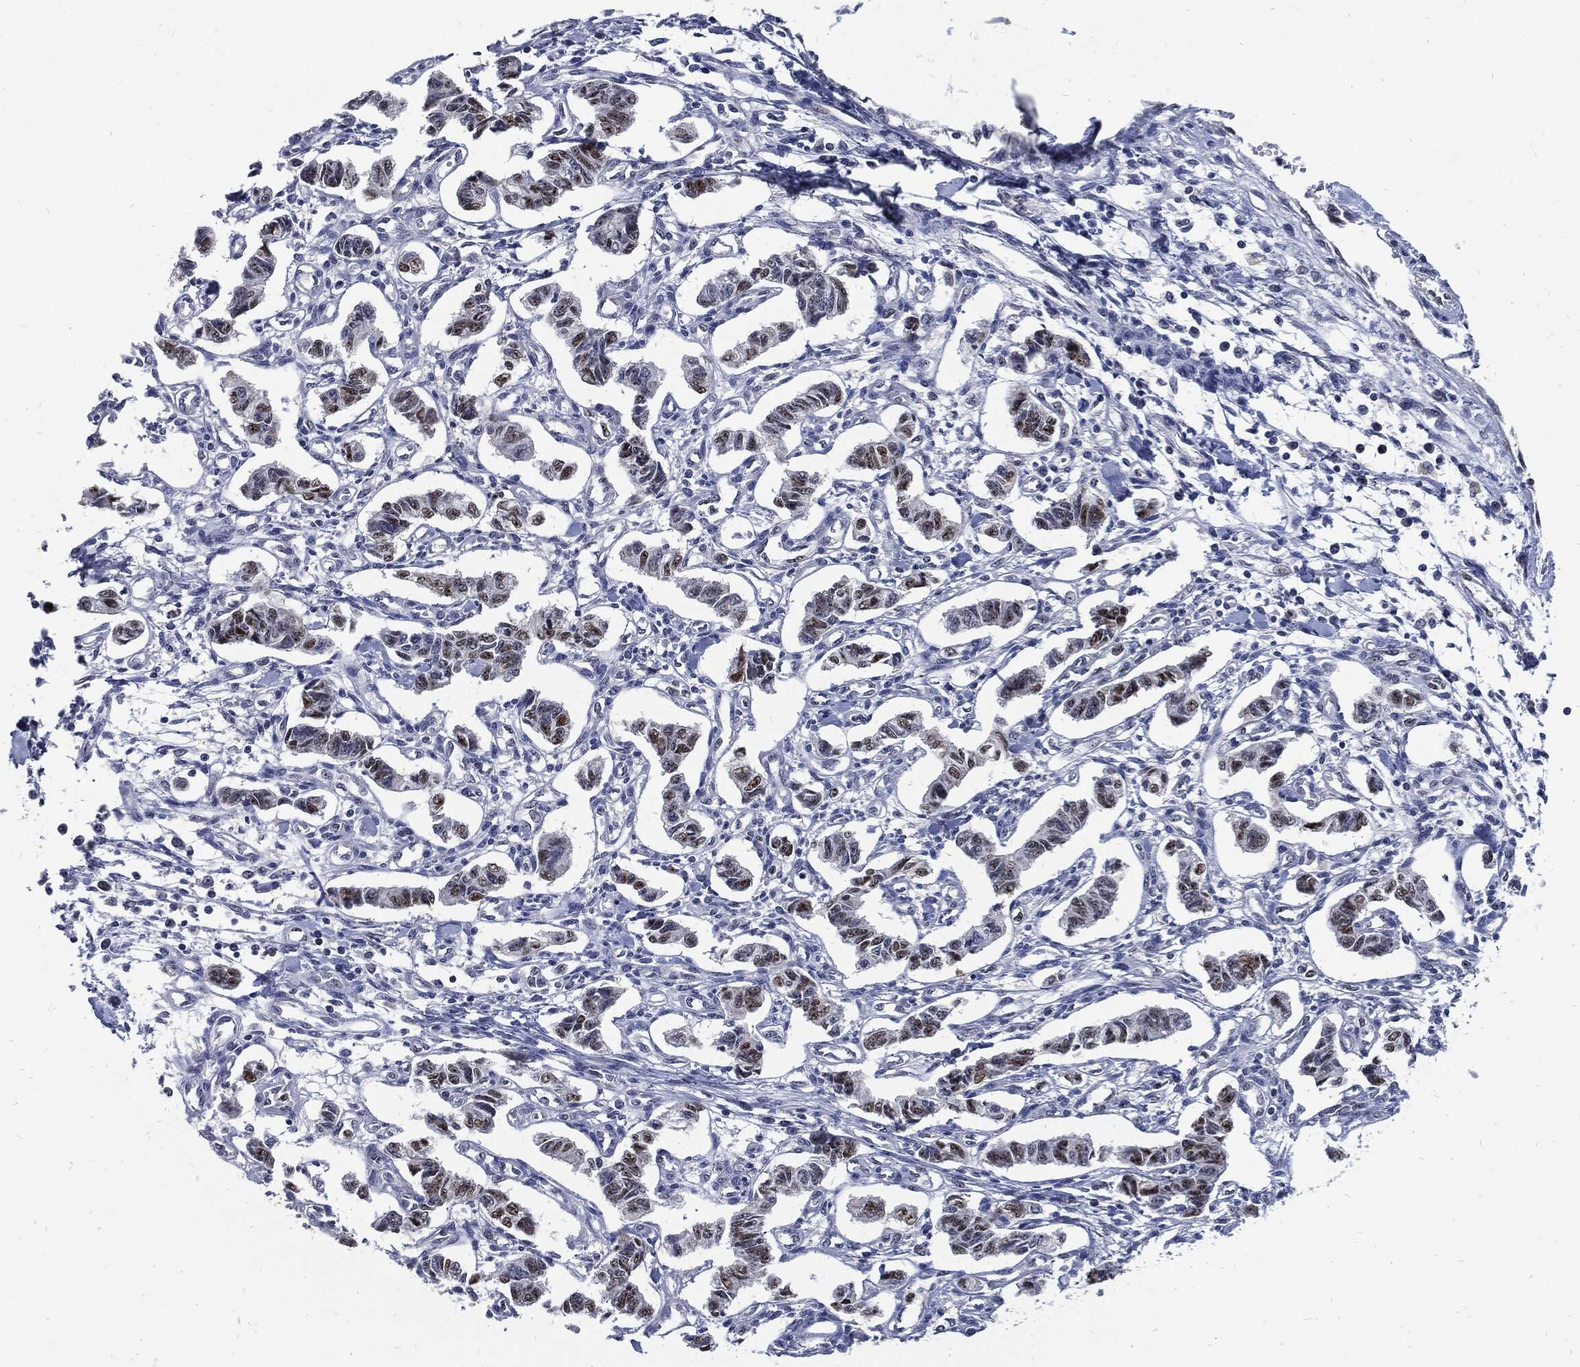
{"staining": {"intensity": "strong", "quantity": "25%-75%", "location": "nuclear"}, "tissue": "carcinoid", "cell_type": "Tumor cells", "image_type": "cancer", "snomed": [{"axis": "morphology", "description": "Carcinoid, malignant, NOS"}, {"axis": "topography", "description": "Kidney"}], "caption": "A high amount of strong nuclear expression is appreciated in approximately 25%-75% of tumor cells in carcinoid (malignant) tissue. (Brightfield microscopy of DAB IHC at high magnification).", "gene": "NBN", "patient": {"sex": "female", "age": 41}}